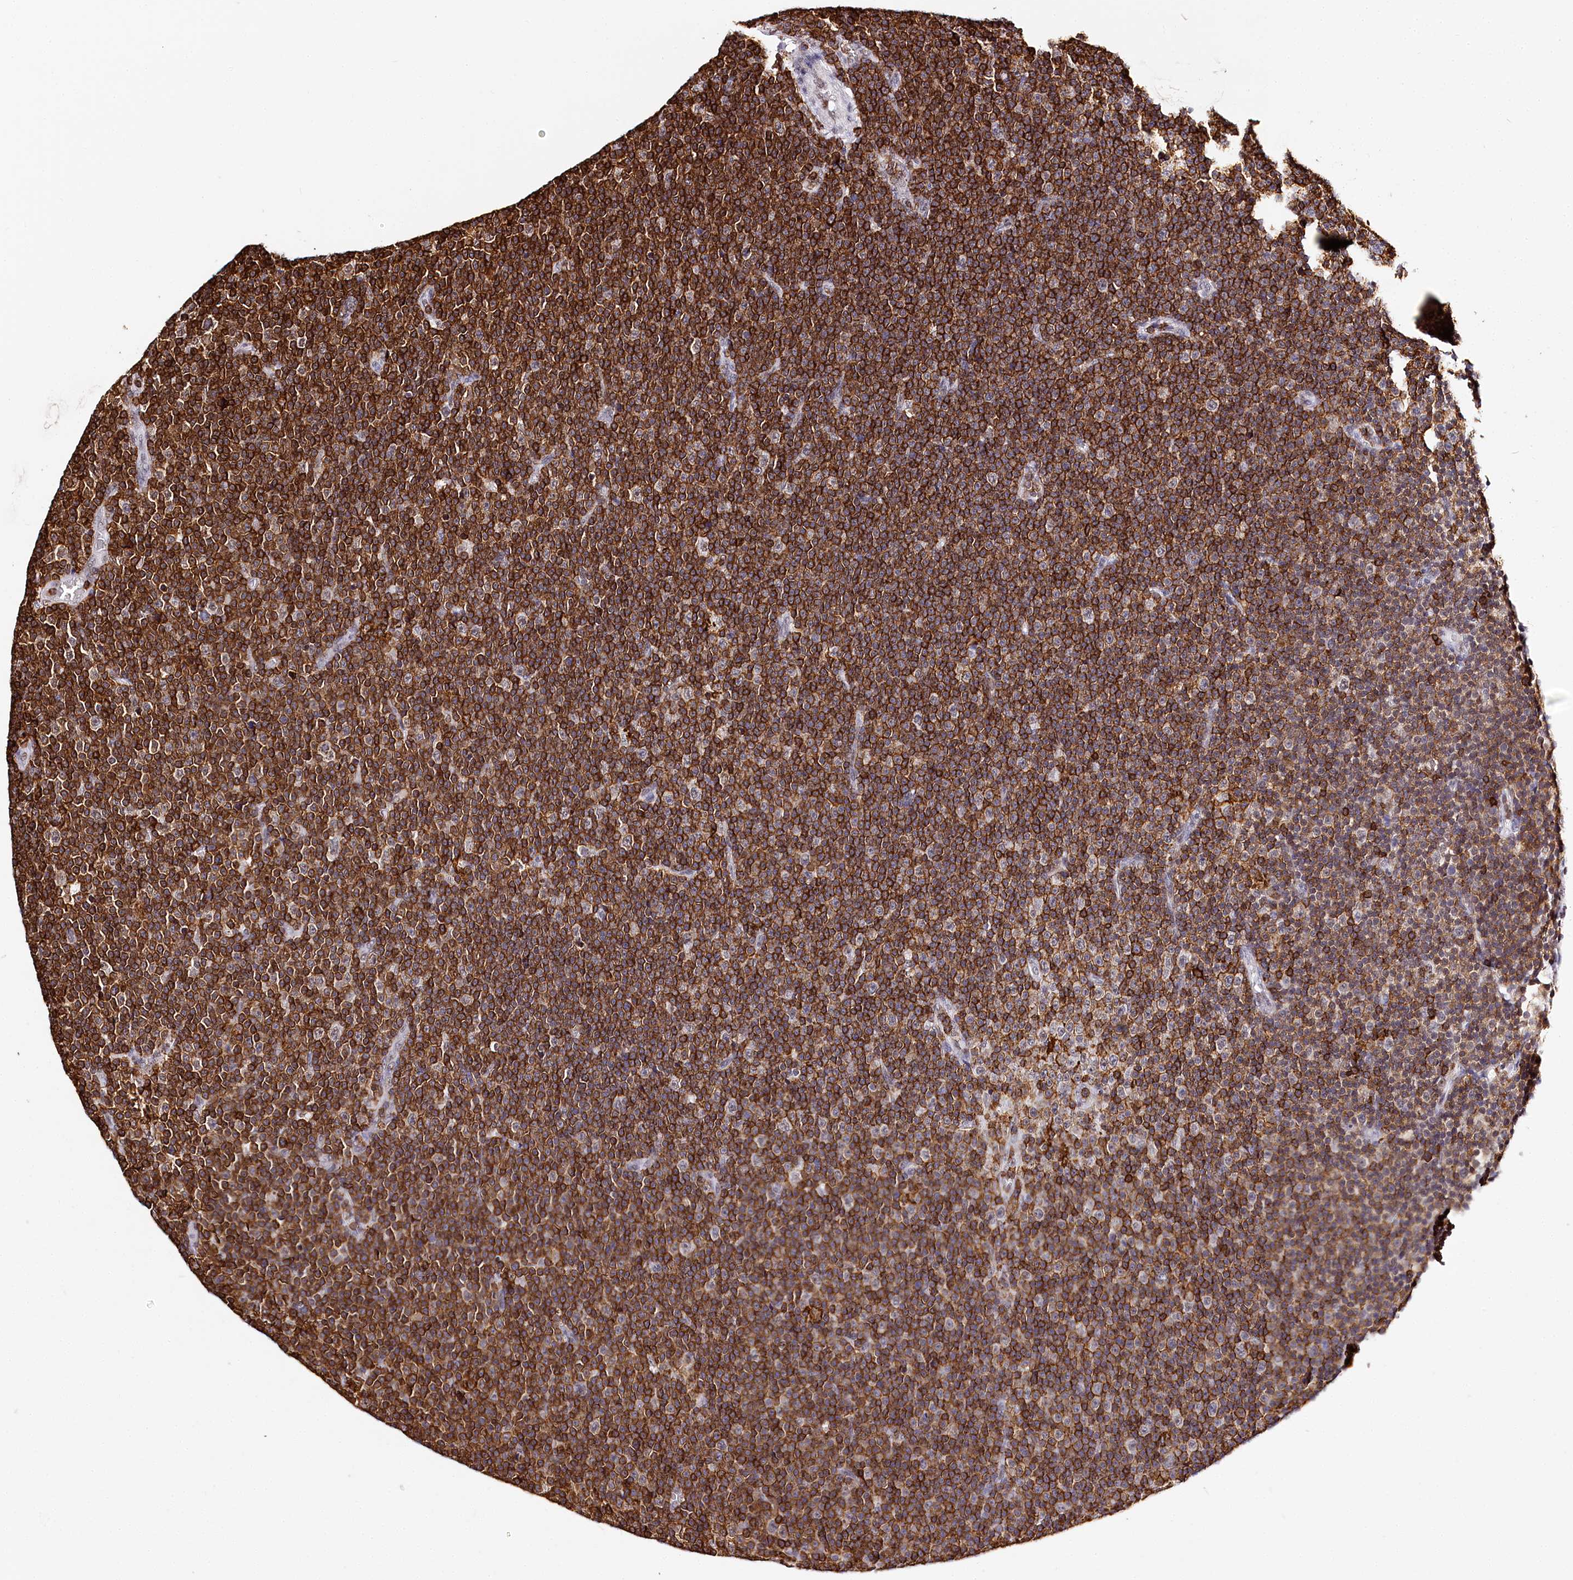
{"staining": {"intensity": "strong", "quantity": "25%-75%", "location": "cytoplasmic/membranous,nuclear"}, "tissue": "lymphoma", "cell_type": "Tumor cells", "image_type": "cancer", "snomed": [{"axis": "morphology", "description": "Malignant lymphoma, non-Hodgkin's type, Low grade"}, {"axis": "topography", "description": "Lymph node"}], "caption": "DAB immunohistochemical staining of human lymphoma displays strong cytoplasmic/membranous and nuclear protein positivity in approximately 25%-75% of tumor cells.", "gene": "BARD1", "patient": {"sex": "female", "age": 67}}